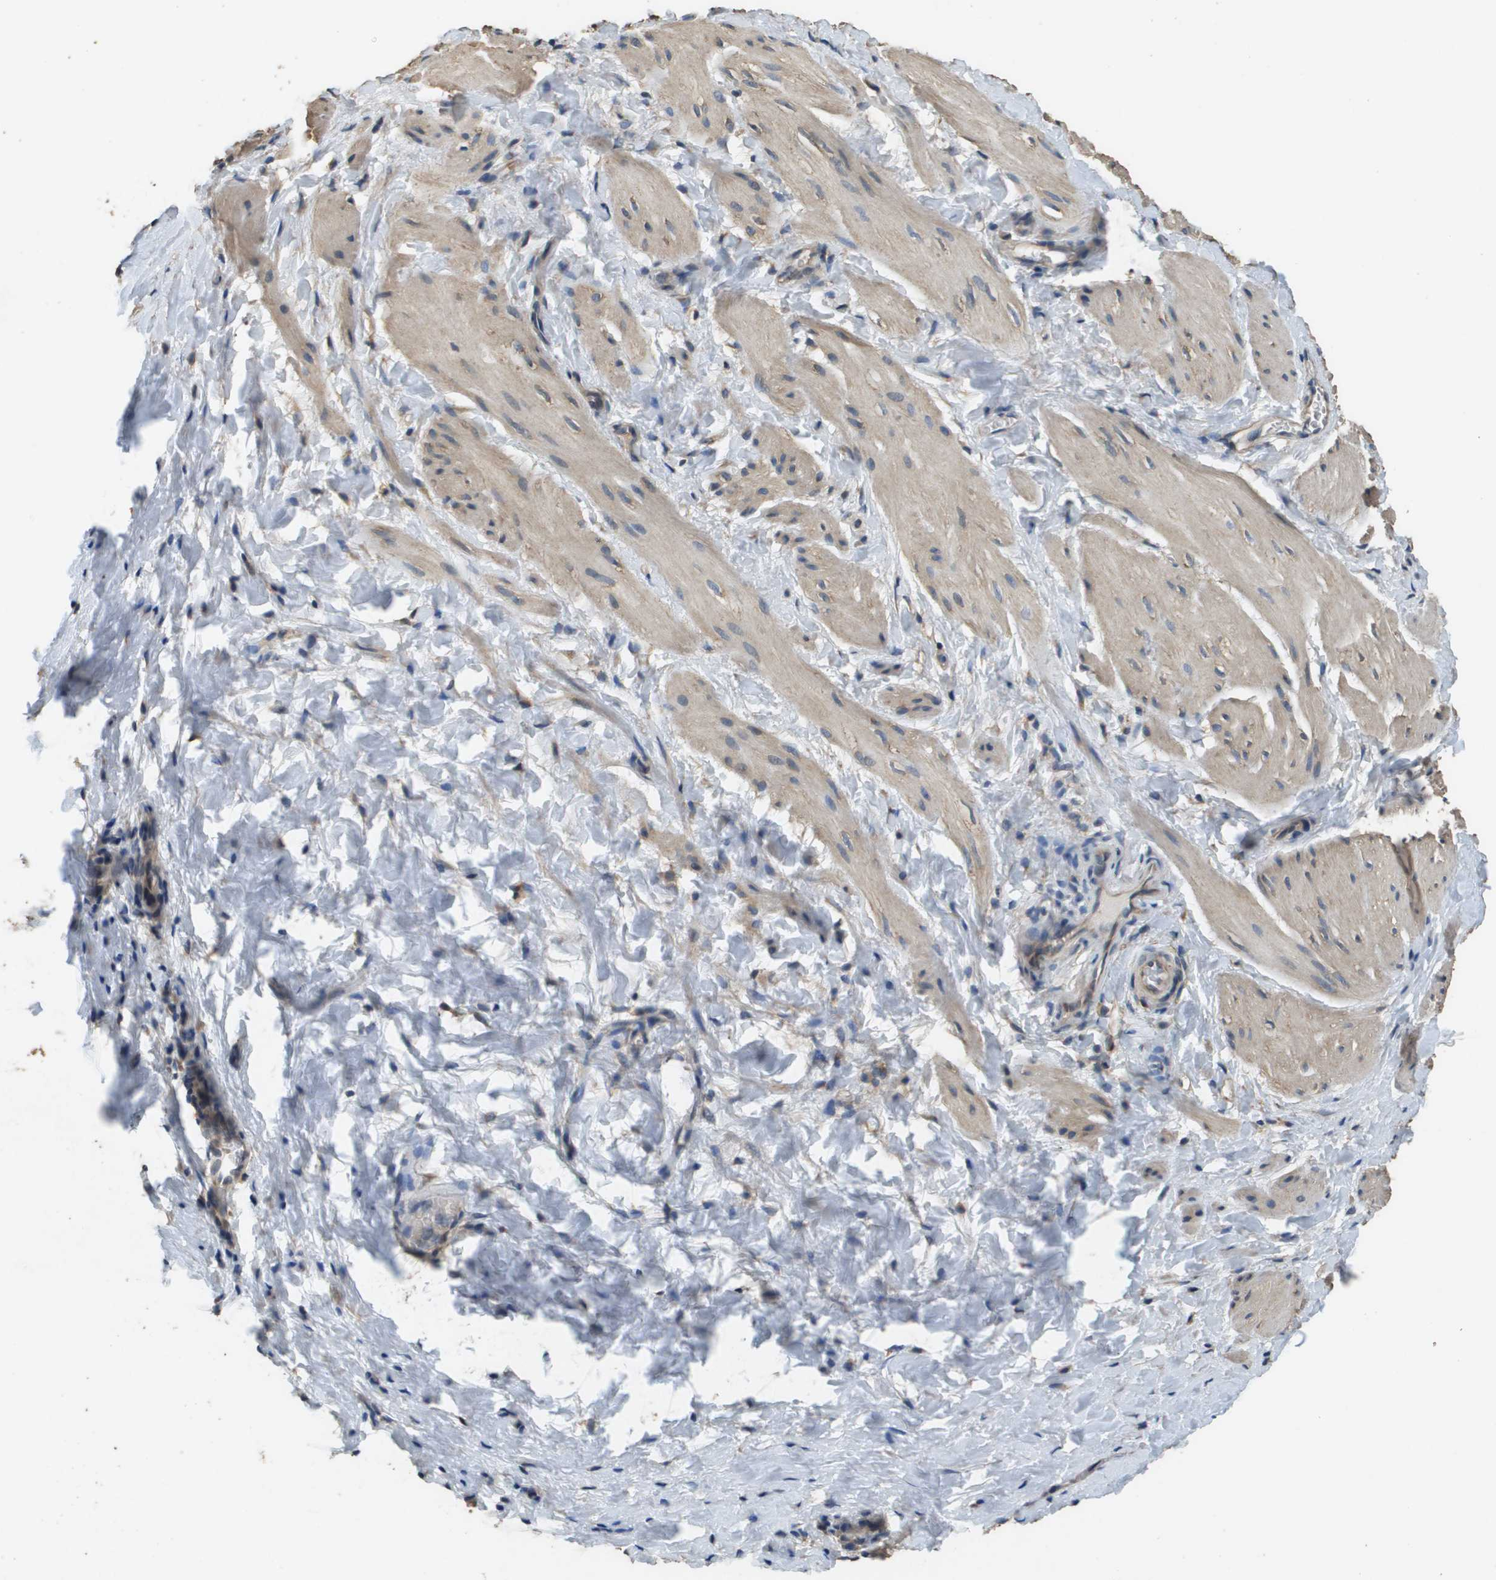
{"staining": {"intensity": "weak", "quantity": "<25%", "location": "cytoplasmic/membranous"}, "tissue": "smooth muscle", "cell_type": "Smooth muscle cells", "image_type": "normal", "snomed": [{"axis": "morphology", "description": "Normal tissue, NOS"}, {"axis": "topography", "description": "Smooth muscle"}], "caption": "This is an IHC histopathology image of benign smooth muscle. There is no expression in smooth muscle cells.", "gene": "RAB6B", "patient": {"sex": "male", "age": 16}}